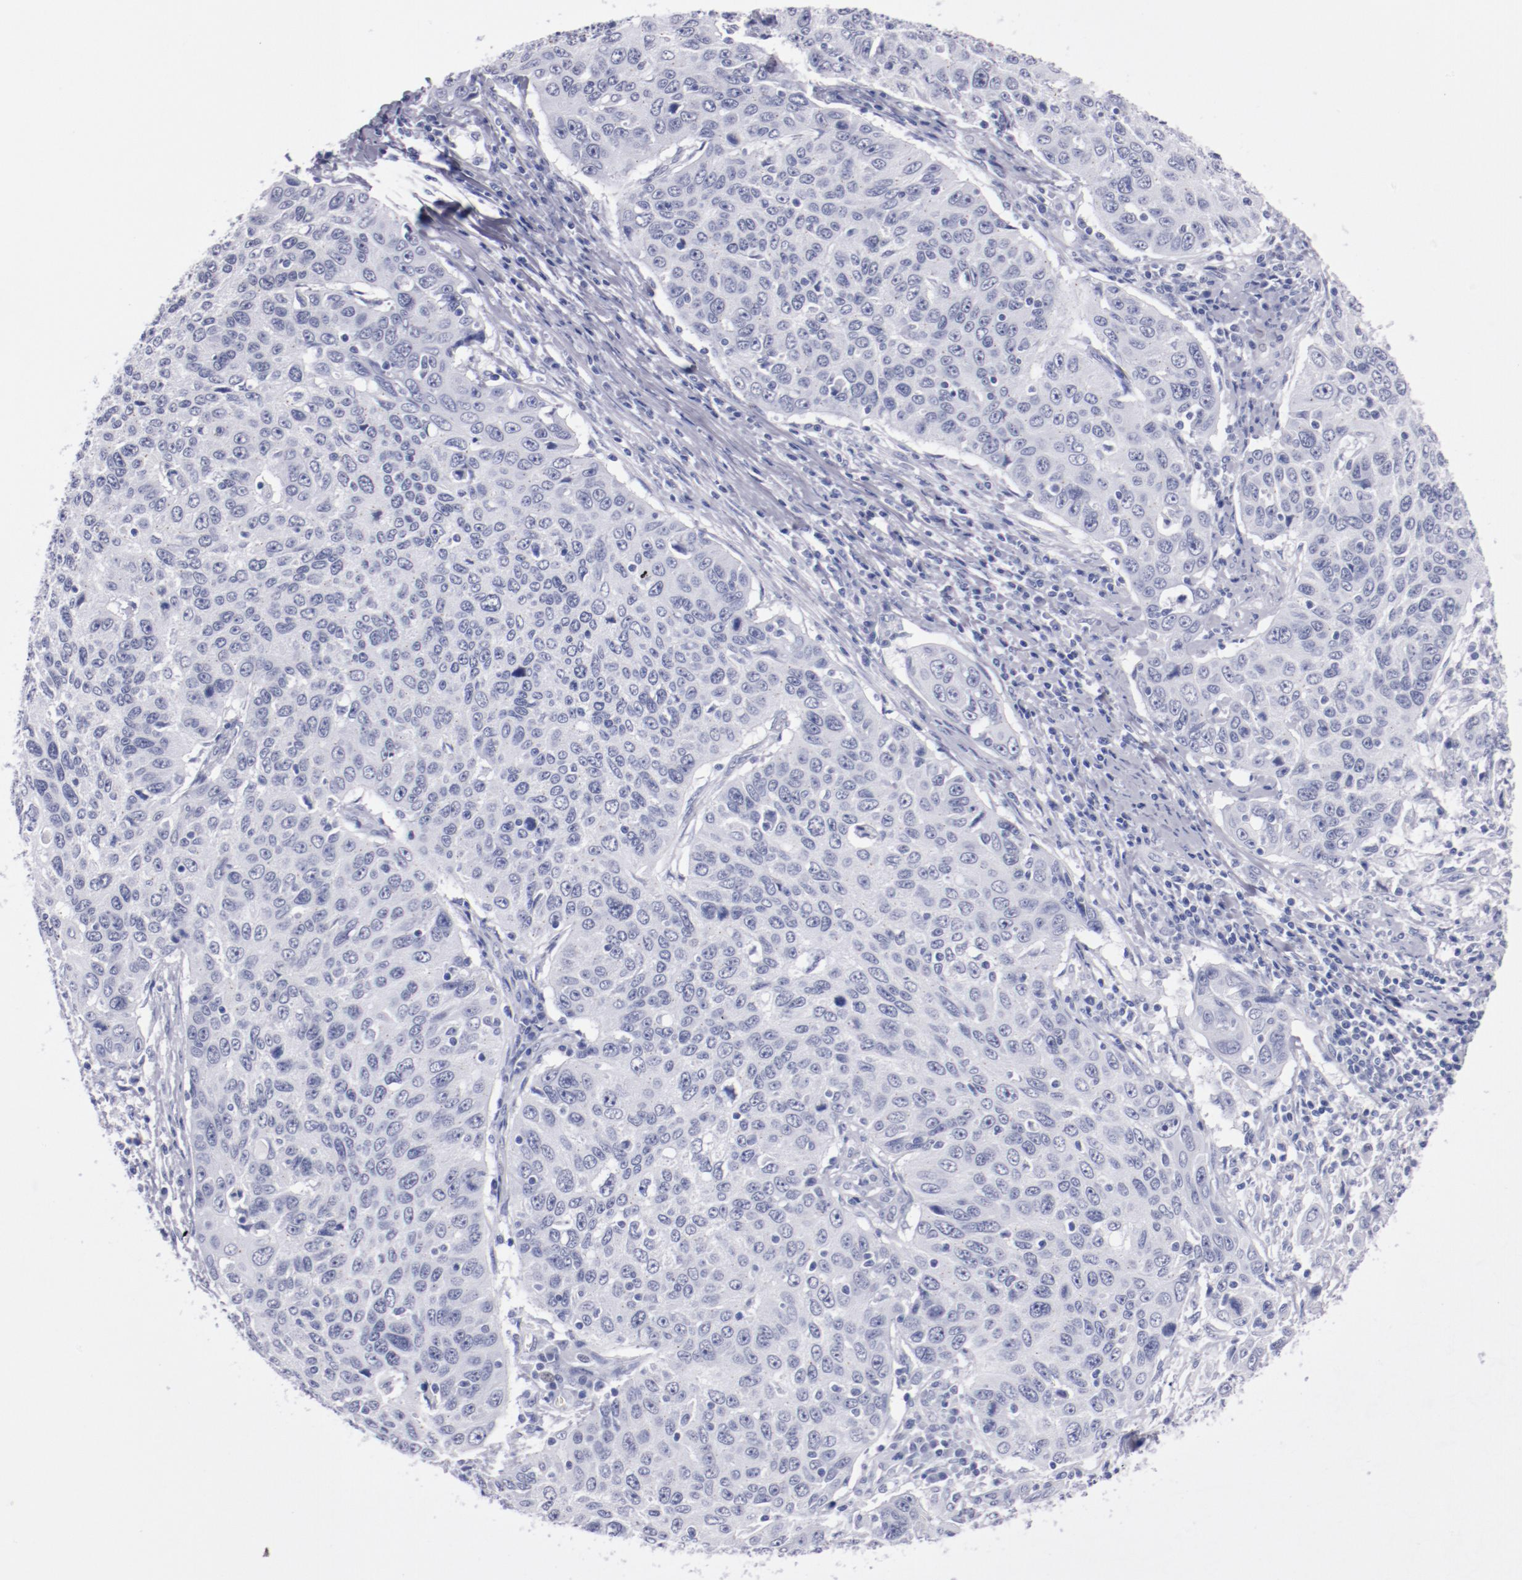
{"staining": {"intensity": "negative", "quantity": "none", "location": "none"}, "tissue": "cervical cancer", "cell_type": "Tumor cells", "image_type": "cancer", "snomed": [{"axis": "morphology", "description": "Squamous cell carcinoma, NOS"}, {"axis": "topography", "description": "Cervix"}], "caption": "Immunohistochemistry (IHC) micrograph of neoplastic tissue: human cervical cancer (squamous cell carcinoma) stained with DAB (3,3'-diaminobenzidine) demonstrates no significant protein staining in tumor cells. (DAB immunohistochemistry (IHC), high magnification).", "gene": "HNF1B", "patient": {"sex": "female", "age": 53}}